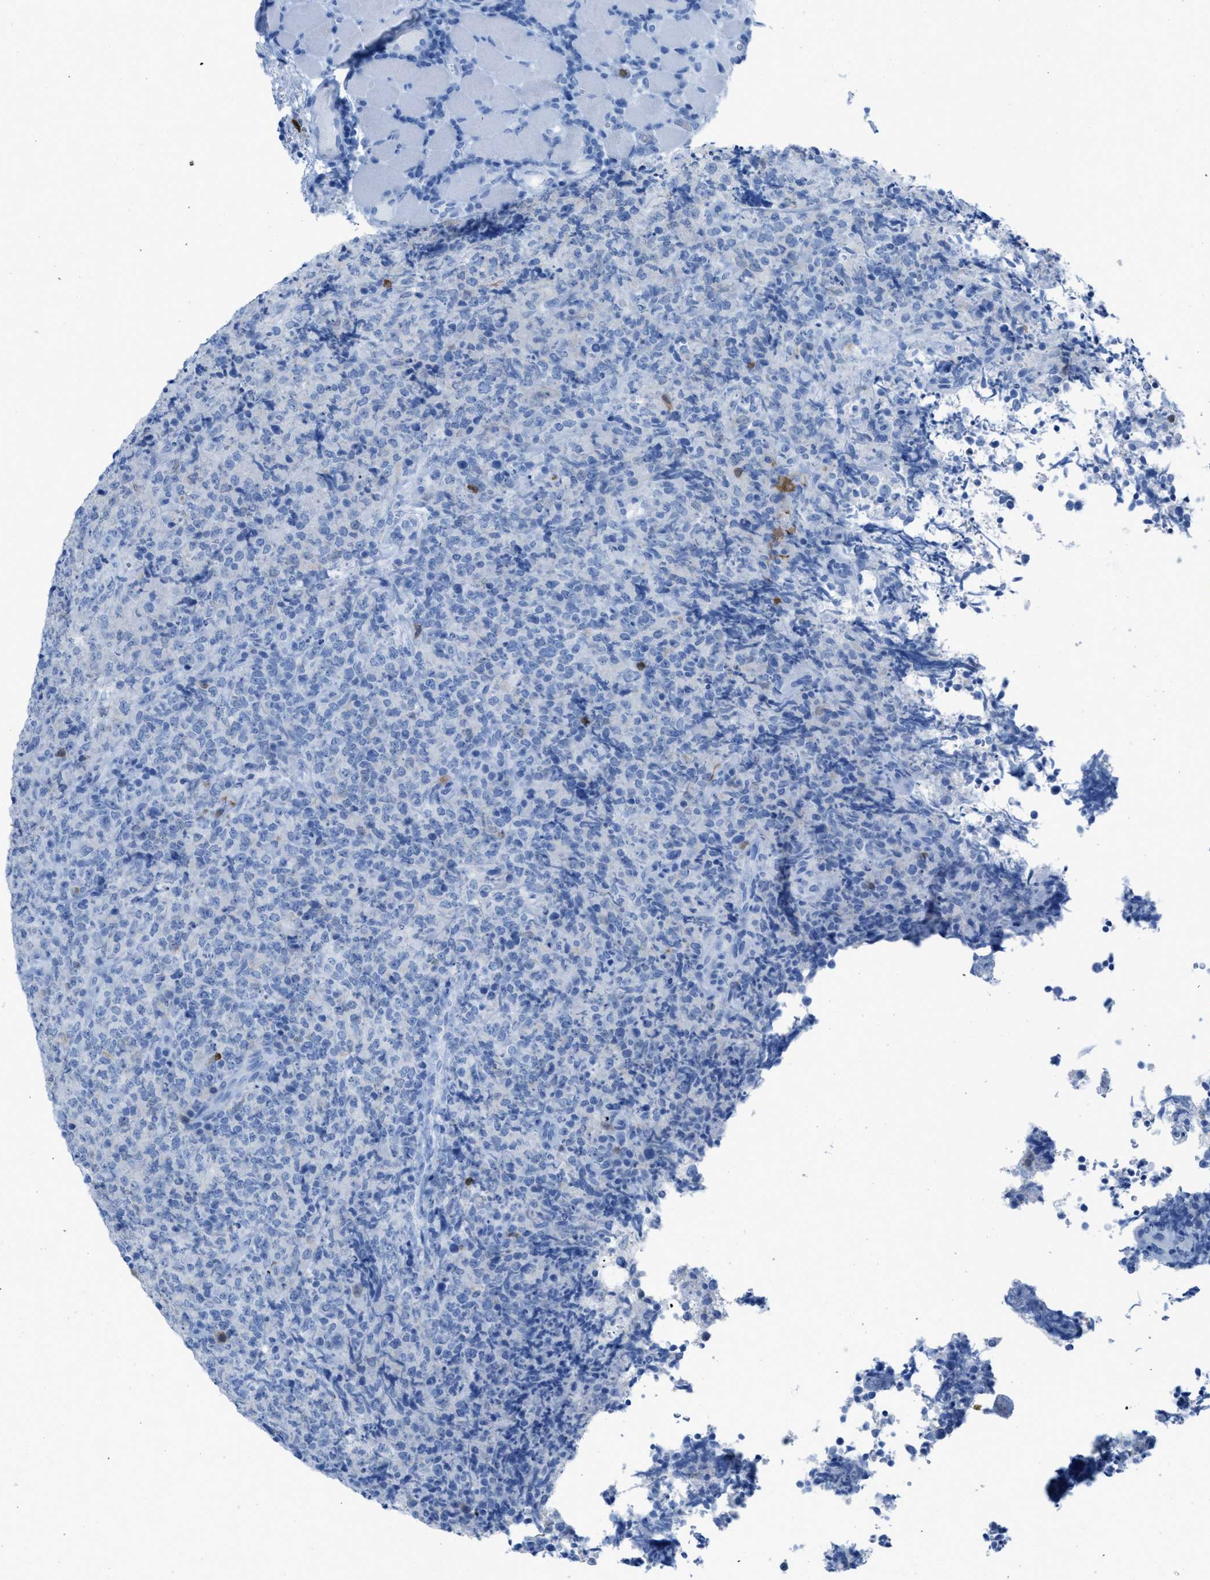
{"staining": {"intensity": "negative", "quantity": "none", "location": "none"}, "tissue": "lymphoma", "cell_type": "Tumor cells", "image_type": "cancer", "snomed": [{"axis": "morphology", "description": "Malignant lymphoma, non-Hodgkin's type, High grade"}, {"axis": "topography", "description": "Tonsil"}], "caption": "Photomicrograph shows no protein positivity in tumor cells of high-grade malignant lymphoma, non-Hodgkin's type tissue.", "gene": "CDKN2A", "patient": {"sex": "female", "age": 36}}